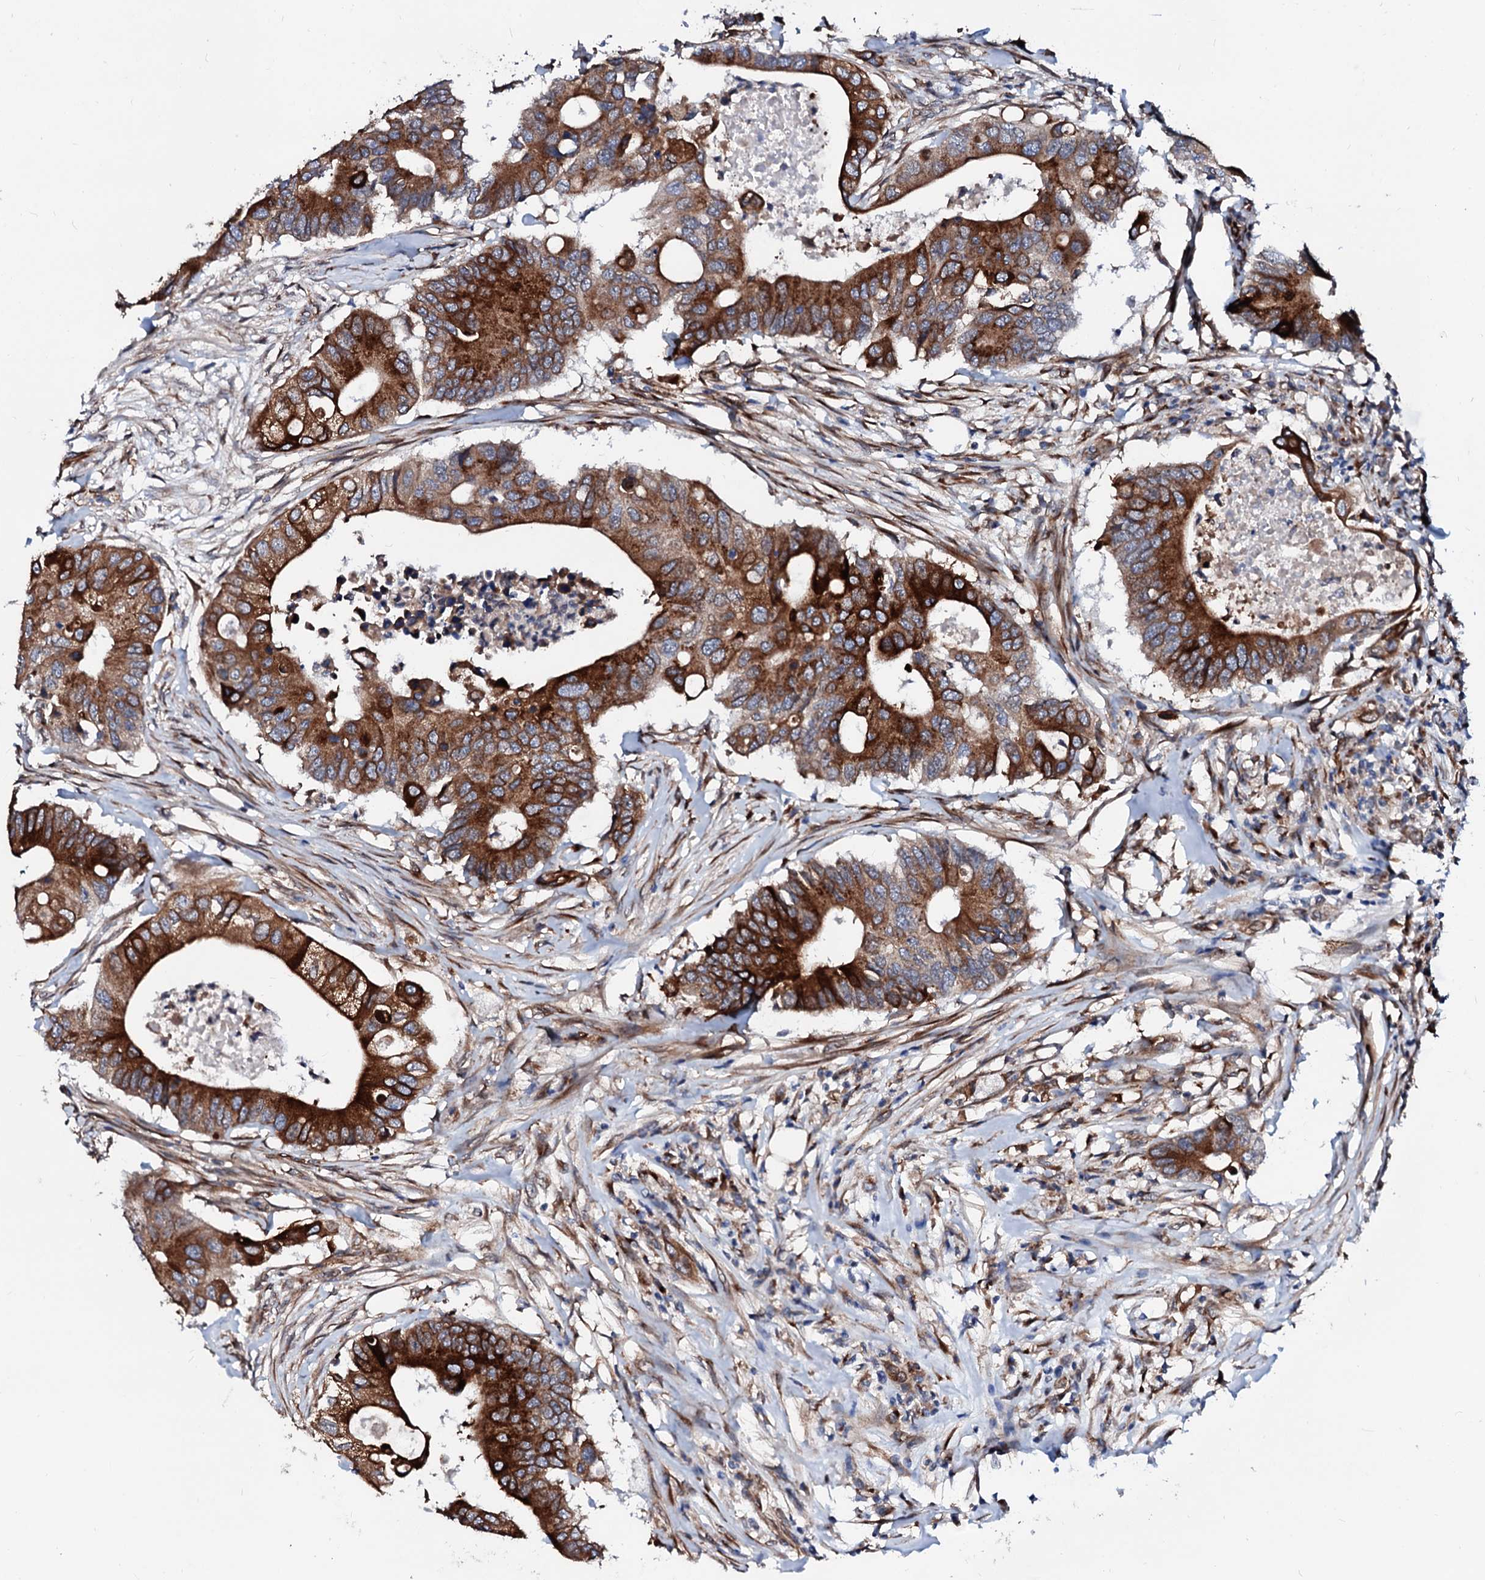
{"staining": {"intensity": "strong", "quantity": ">75%", "location": "cytoplasmic/membranous"}, "tissue": "colorectal cancer", "cell_type": "Tumor cells", "image_type": "cancer", "snomed": [{"axis": "morphology", "description": "Adenocarcinoma, NOS"}, {"axis": "topography", "description": "Colon"}], "caption": "Colorectal adenocarcinoma stained with DAB immunohistochemistry (IHC) reveals high levels of strong cytoplasmic/membranous positivity in about >75% of tumor cells.", "gene": "TMCO3", "patient": {"sex": "male", "age": 71}}